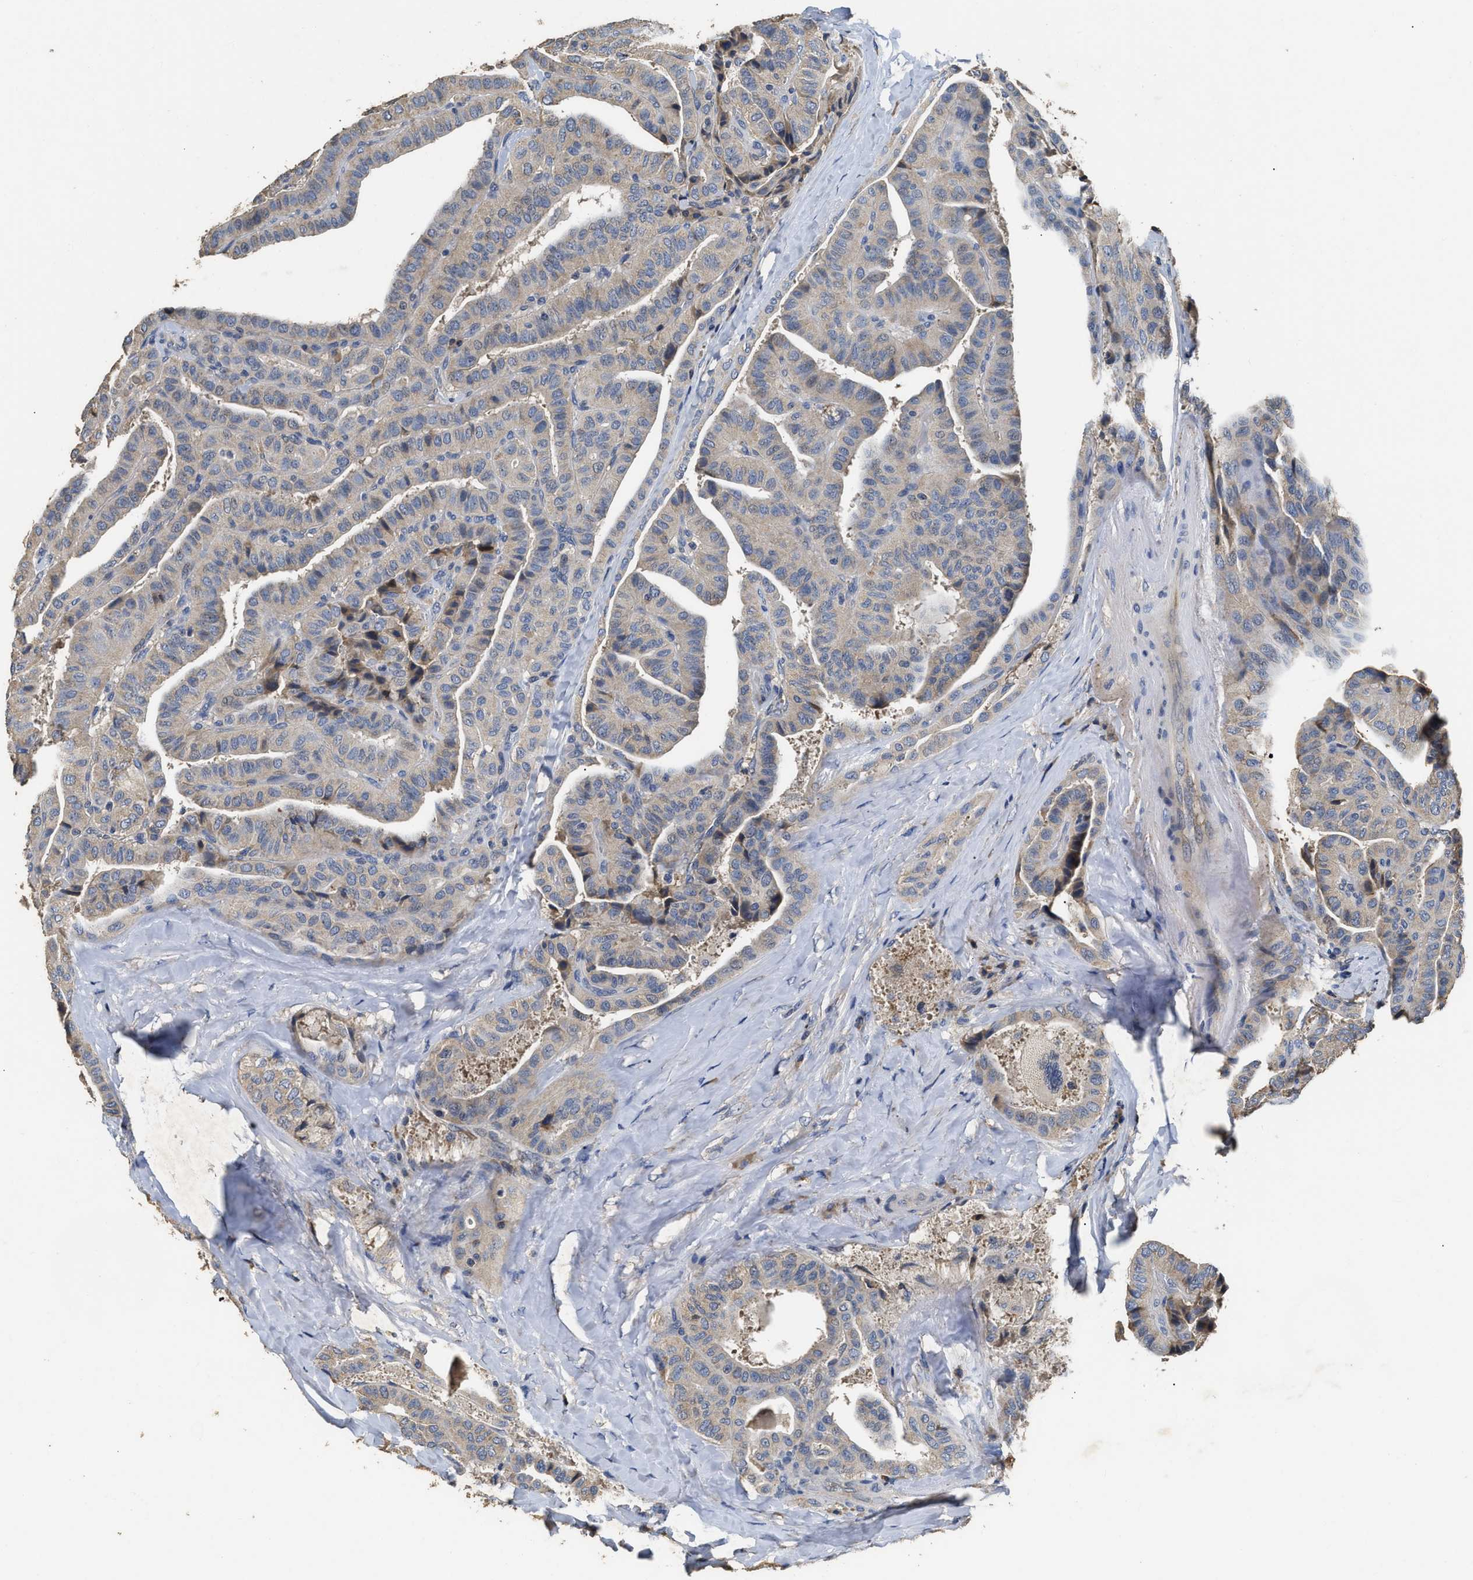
{"staining": {"intensity": "weak", "quantity": "<25%", "location": "cytoplasmic/membranous"}, "tissue": "thyroid cancer", "cell_type": "Tumor cells", "image_type": "cancer", "snomed": [{"axis": "morphology", "description": "Papillary adenocarcinoma, NOS"}, {"axis": "topography", "description": "Thyroid gland"}], "caption": "IHC image of neoplastic tissue: thyroid cancer stained with DAB displays no significant protein positivity in tumor cells.", "gene": "C3", "patient": {"sex": "male", "age": 77}}